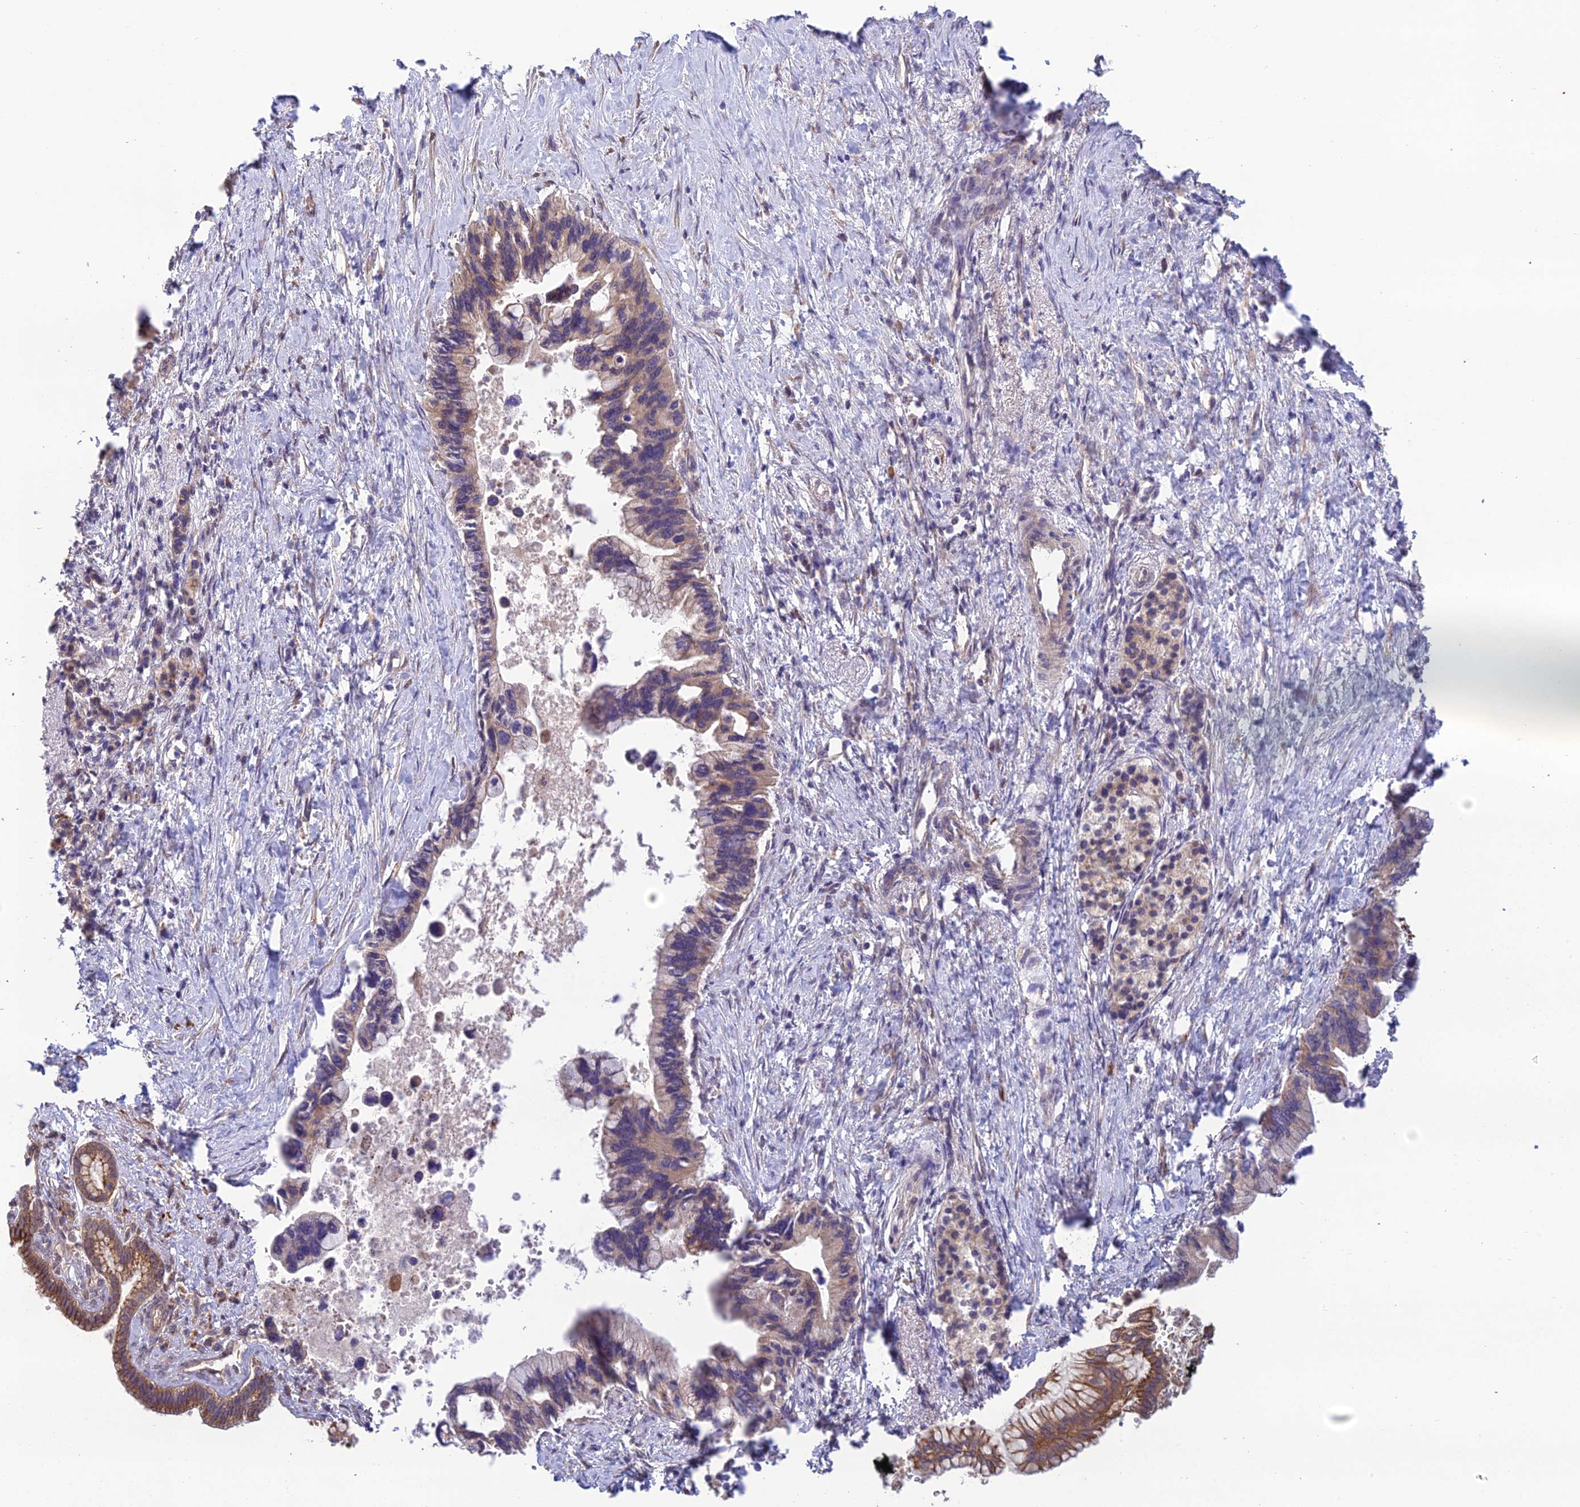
{"staining": {"intensity": "moderate", "quantity": "25%-75%", "location": "cytoplasmic/membranous"}, "tissue": "pancreatic cancer", "cell_type": "Tumor cells", "image_type": "cancer", "snomed": [{"axis": "morphology", "description": "Adenocarcinoma, NOS"}, {"axis": "topography", "description": "Pancreas"}], "caption": "High-power microscopy captured an immunohistochemistry histopathology image of adenocarcinoma (pancreatic), revealing moderate cytoplasmic/membranous positivity in approximately 25%-75% of tumor cells.", "gene": "MRNIP", "patient": {"sex": "female", "age": 83}}